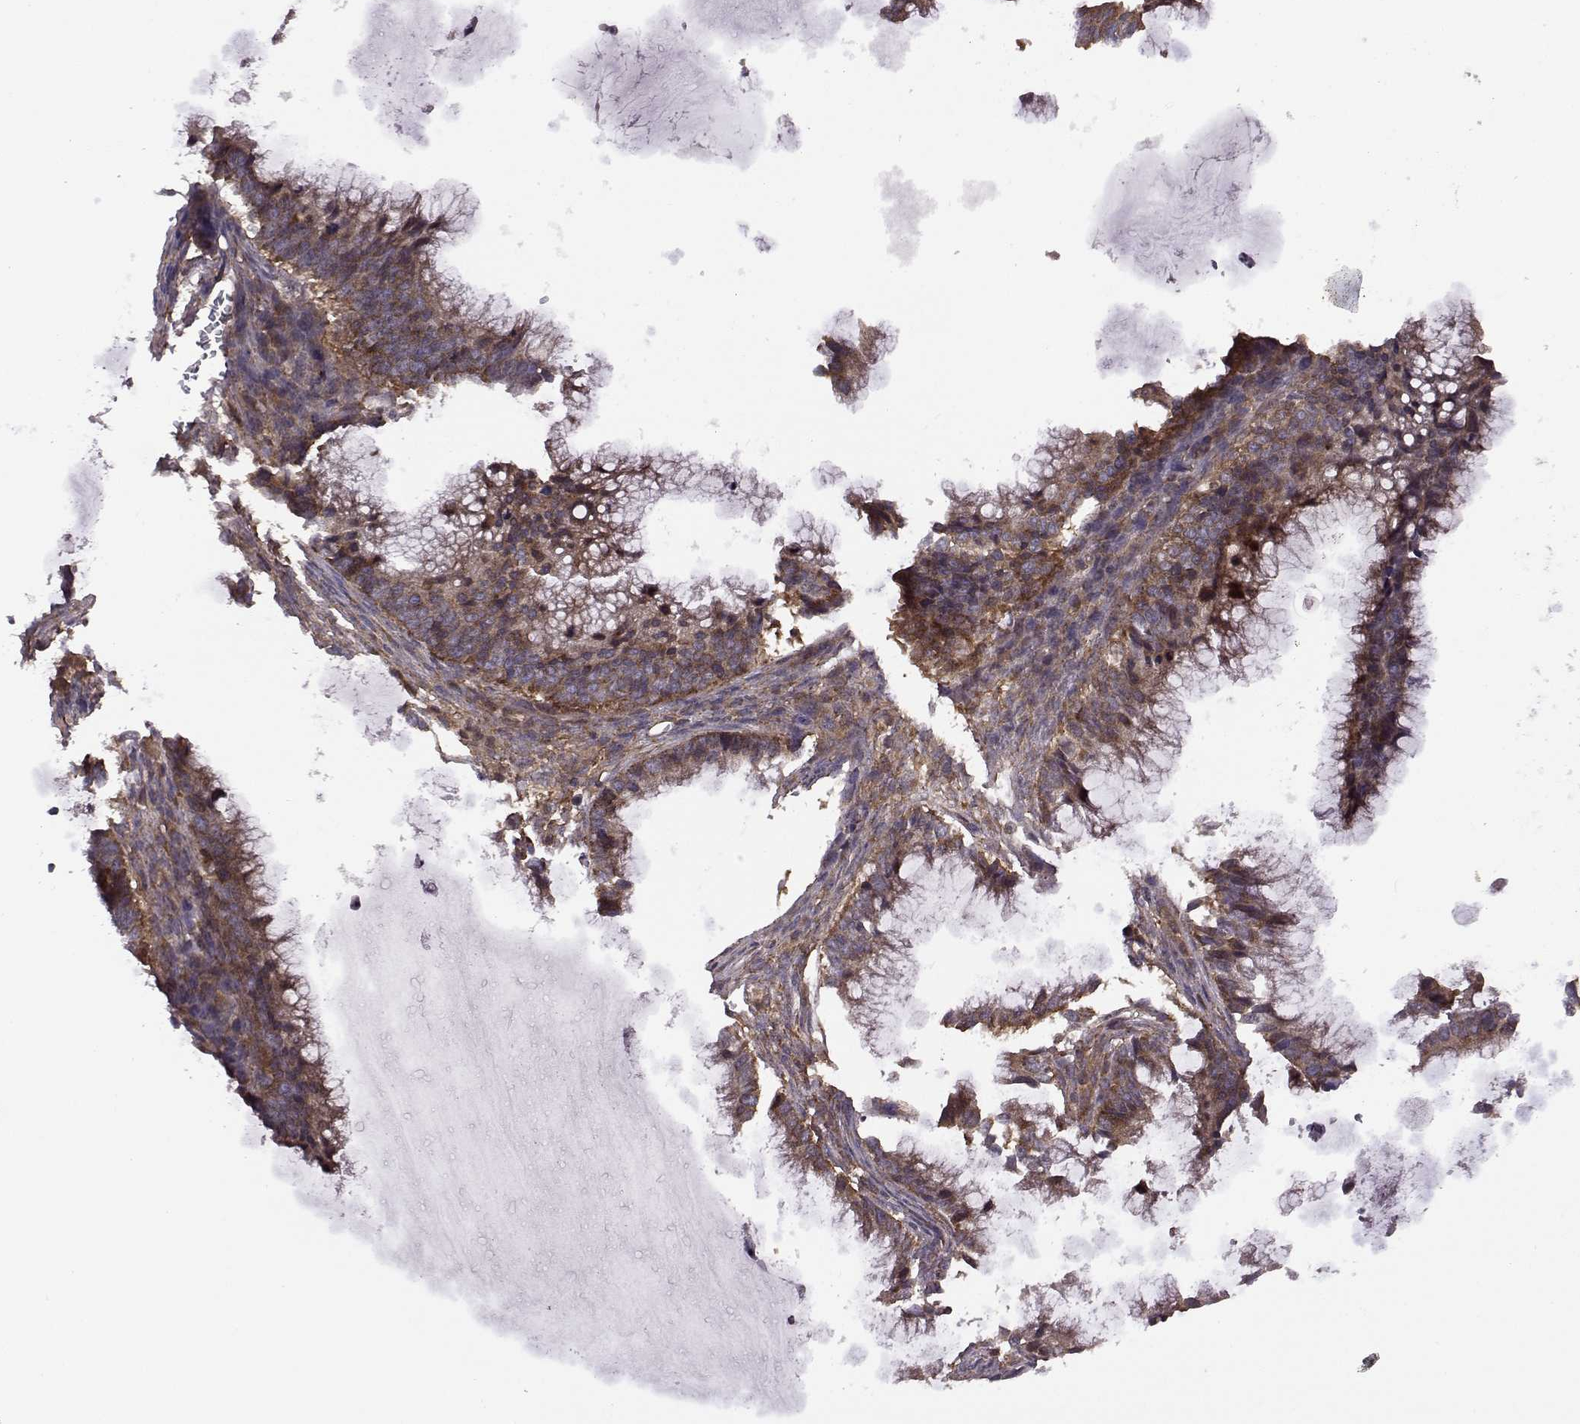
{"staining": {"intensity": "strong", "quantity": ">75%", "location": "cytoplasmic/membranous"}, "tissue": "ovarian cancer", "cell_type": "Tumor cells", "image_type": "cancer", "snomed": [{"axis": "morphology", "description": "Cystadenocarcinoma, mucinous, NOS"}, {"axis": "topography", "description": "Ovary"}], "caption": "There is high levels of strong cytoplasmic/membranous staining in tumor cells of mucinous cystadenocarcinoma (ovarian), as demonstrated by immunohistochemical staining (brown color).", "gene": "URI1", "patient": {"sex": "female", "age": 38}}